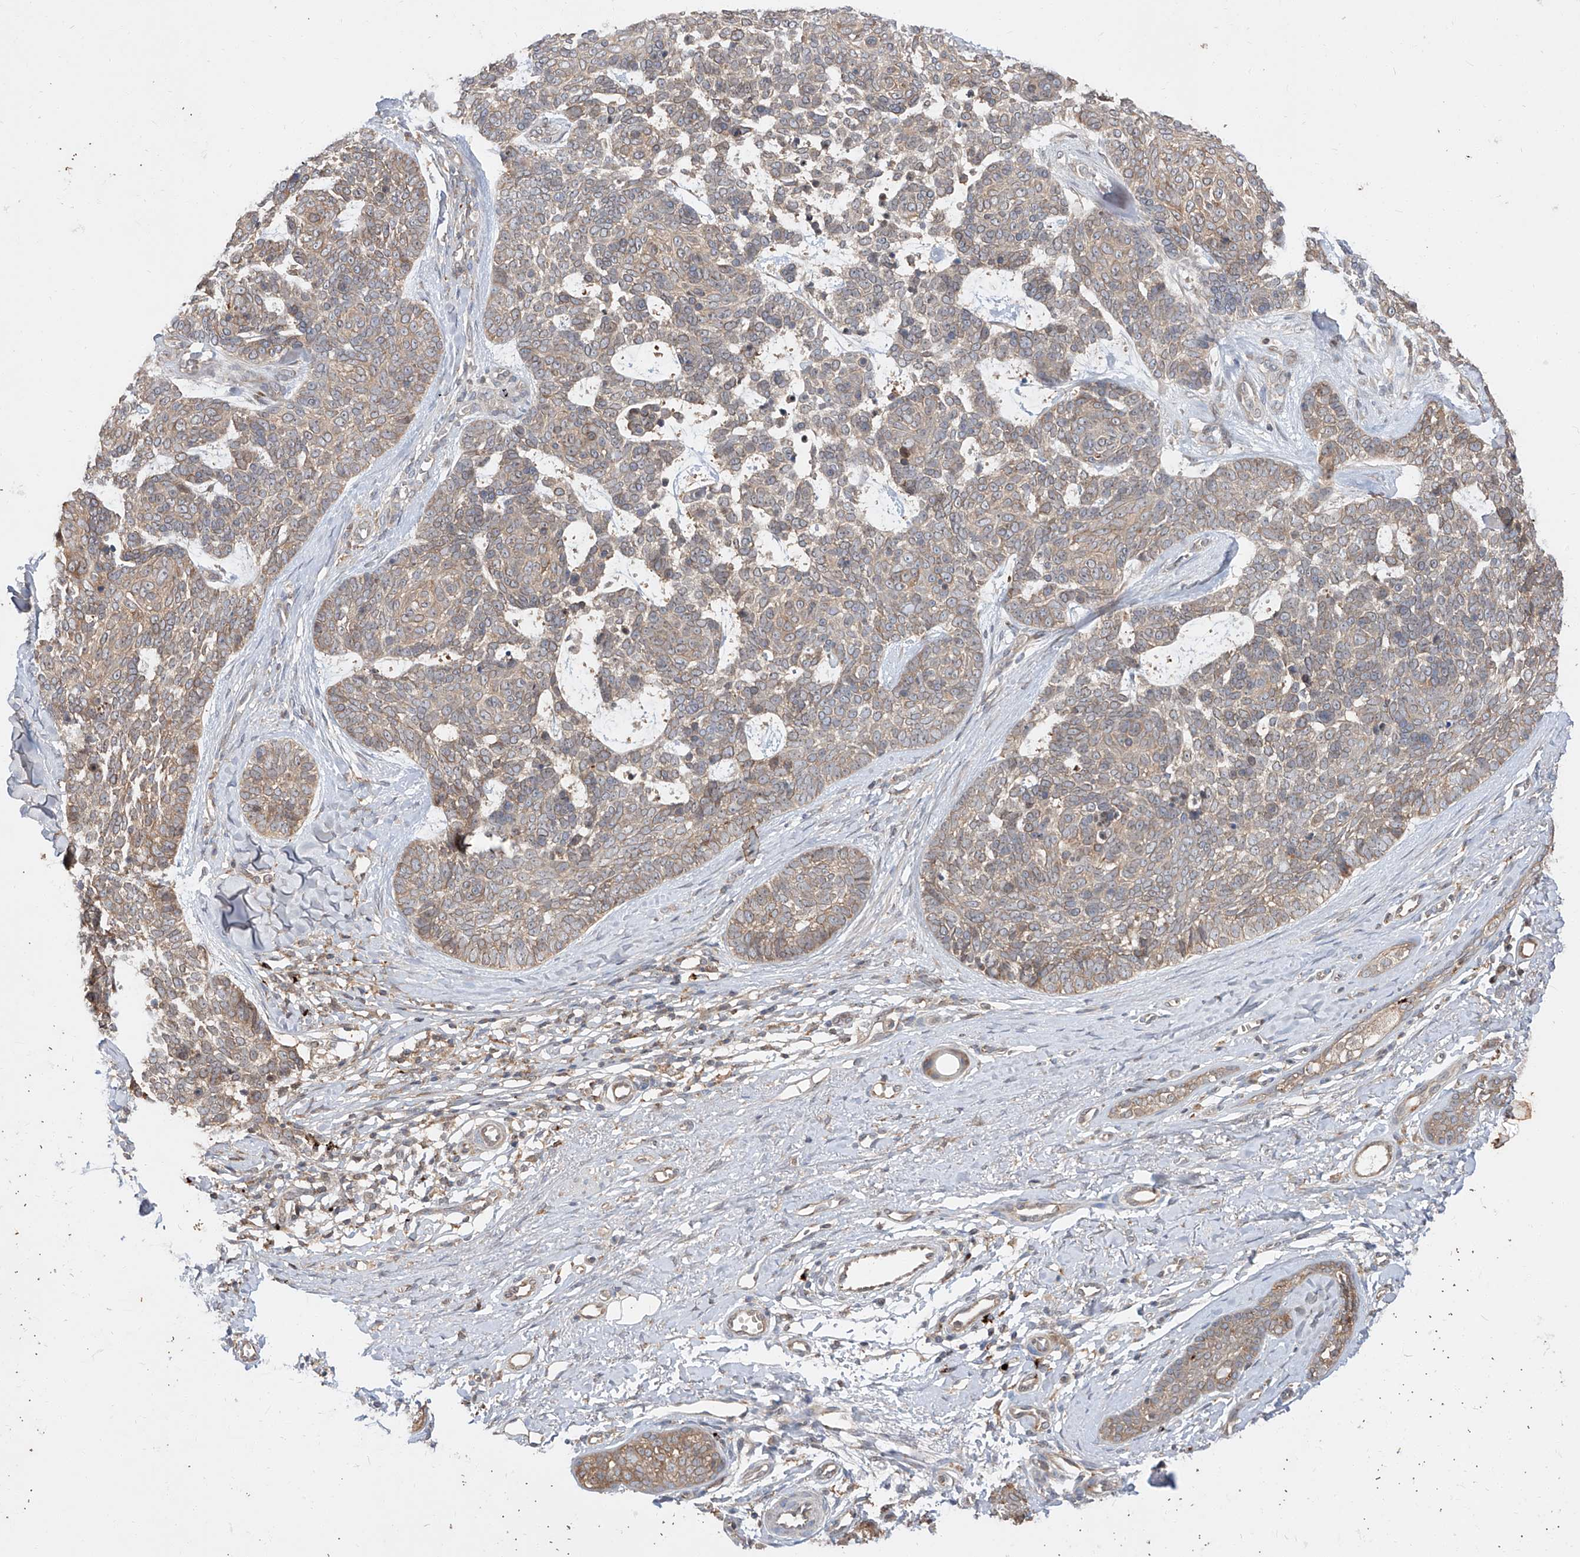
{"staining": {"intensity": "weak", "quantity": ">75%", "location": "cytoplasmic/membranous"}, "tissue": "skin cancer", "cell_type": "Tumor cells", "image_type": "cancer", "snomed": [{"axis": "morphology", "description": "Basal cell carcinoma"}, {"axis": "topography", "description": "Skin"}], "caption": "Protein analysis of basal cell carcinoma (skin) tissue exhibits weak cytoplasmic/membranous staining in approximately >75% of tumor cells.", "gene": "DIRAS3", "patient": {"sex": "female", "age": 81}}